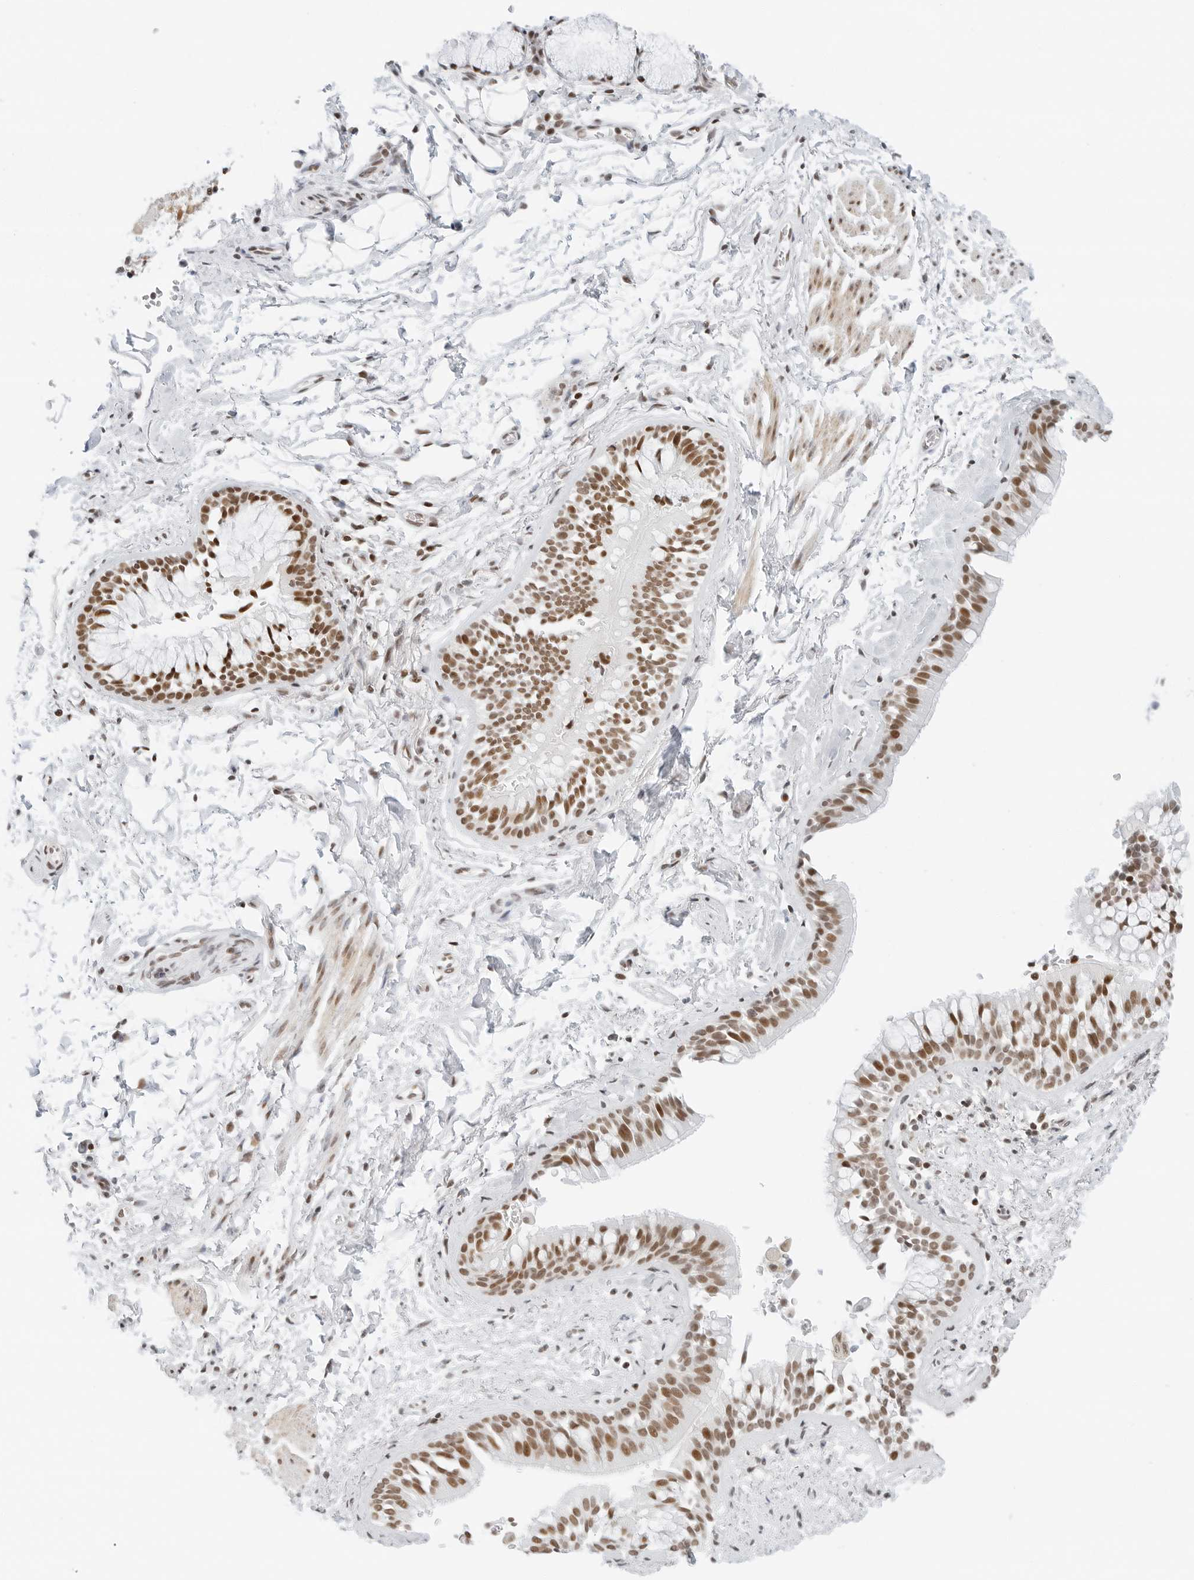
{"staining": {"intensity": "moderate", "quantity": ">75%", "location": "nuclear"}, "tissue": "bronchus", "cell_type": "Respiratory epithelial cells", "image_type": "normal", "snomed": [{"axis": "morphology", "description": "Normal tissue, NOS"}, {"axis": "morphology", "description": "Inflammation, NOS"}, {"axis": "topography", "description": "Cartilage tissue"}, {"axis": "topography", "description": "Bronchus"}, {"axis": "topography", "description": "Lung"}], "caption": "Respiratory epithelial cells reveal medium levels of moderate nuclear staining in about >75% of cells in normal human bronchus.", "gene": "CRTC2", "patient": {"sex": "female", "age": 64}}